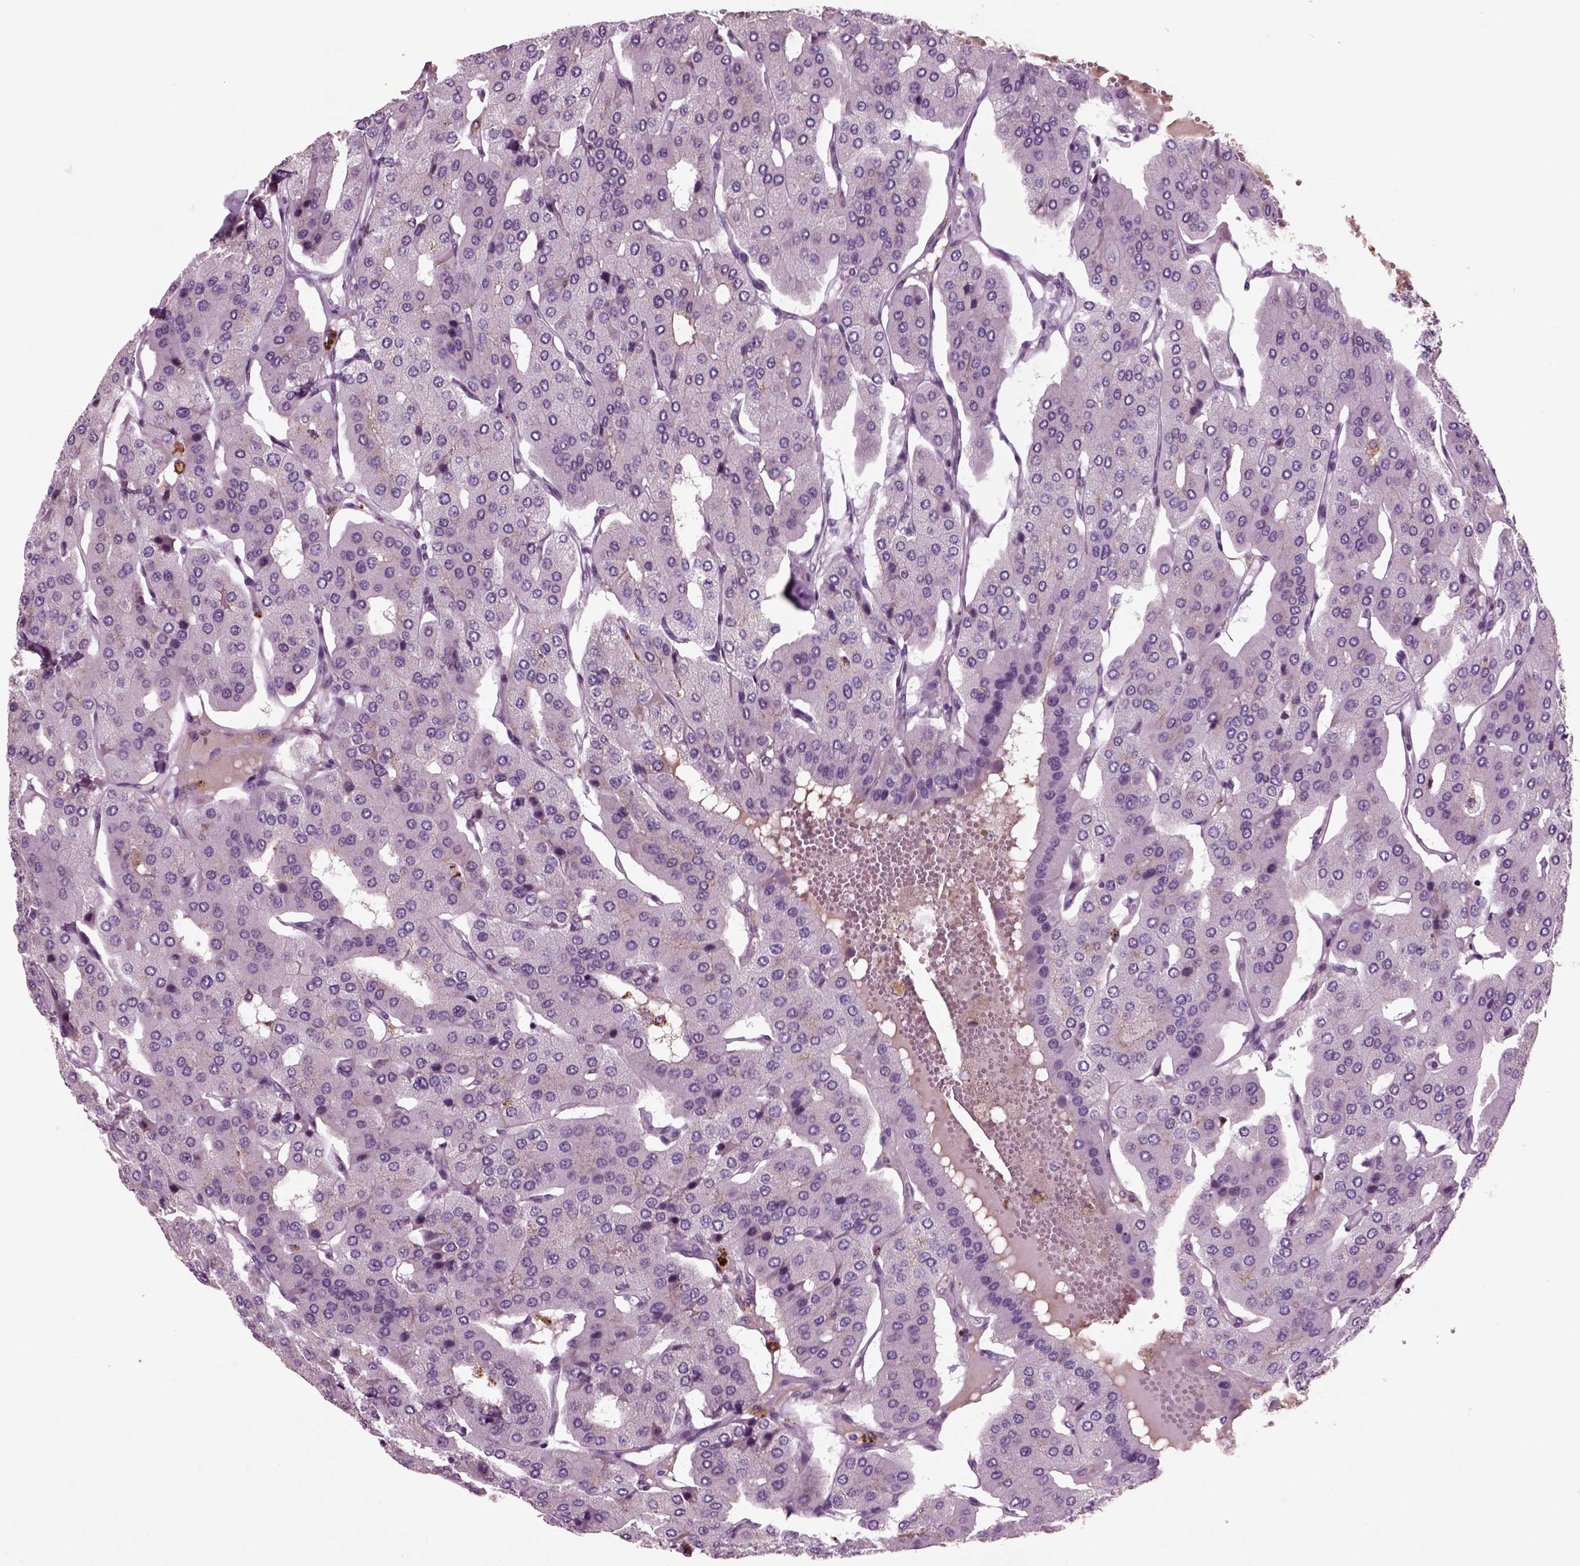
{"staining": {"intensity": "negative", "quantity": "none", "location": "none"}, "tissue": "parathyroid gland", "cell_type": "Glandular cells", "image_type": "normal", "snomed": [{"axis": "morphology", "description": "Normal tissue, NOS"}, {"axis": "morphology", "description": "Adenoma, NOS"}, {"axis": "topography", "description": "Parathyroid gland"}], "caption": "Immunohistochemical staining of benign human parathyroid gland reveals no significant expression in glandular cells. (Immunohistochemistry, brightfield microscopy, high magnification).", "gene": "CHGB", "patient": {"sex": "female", "age": 86}}